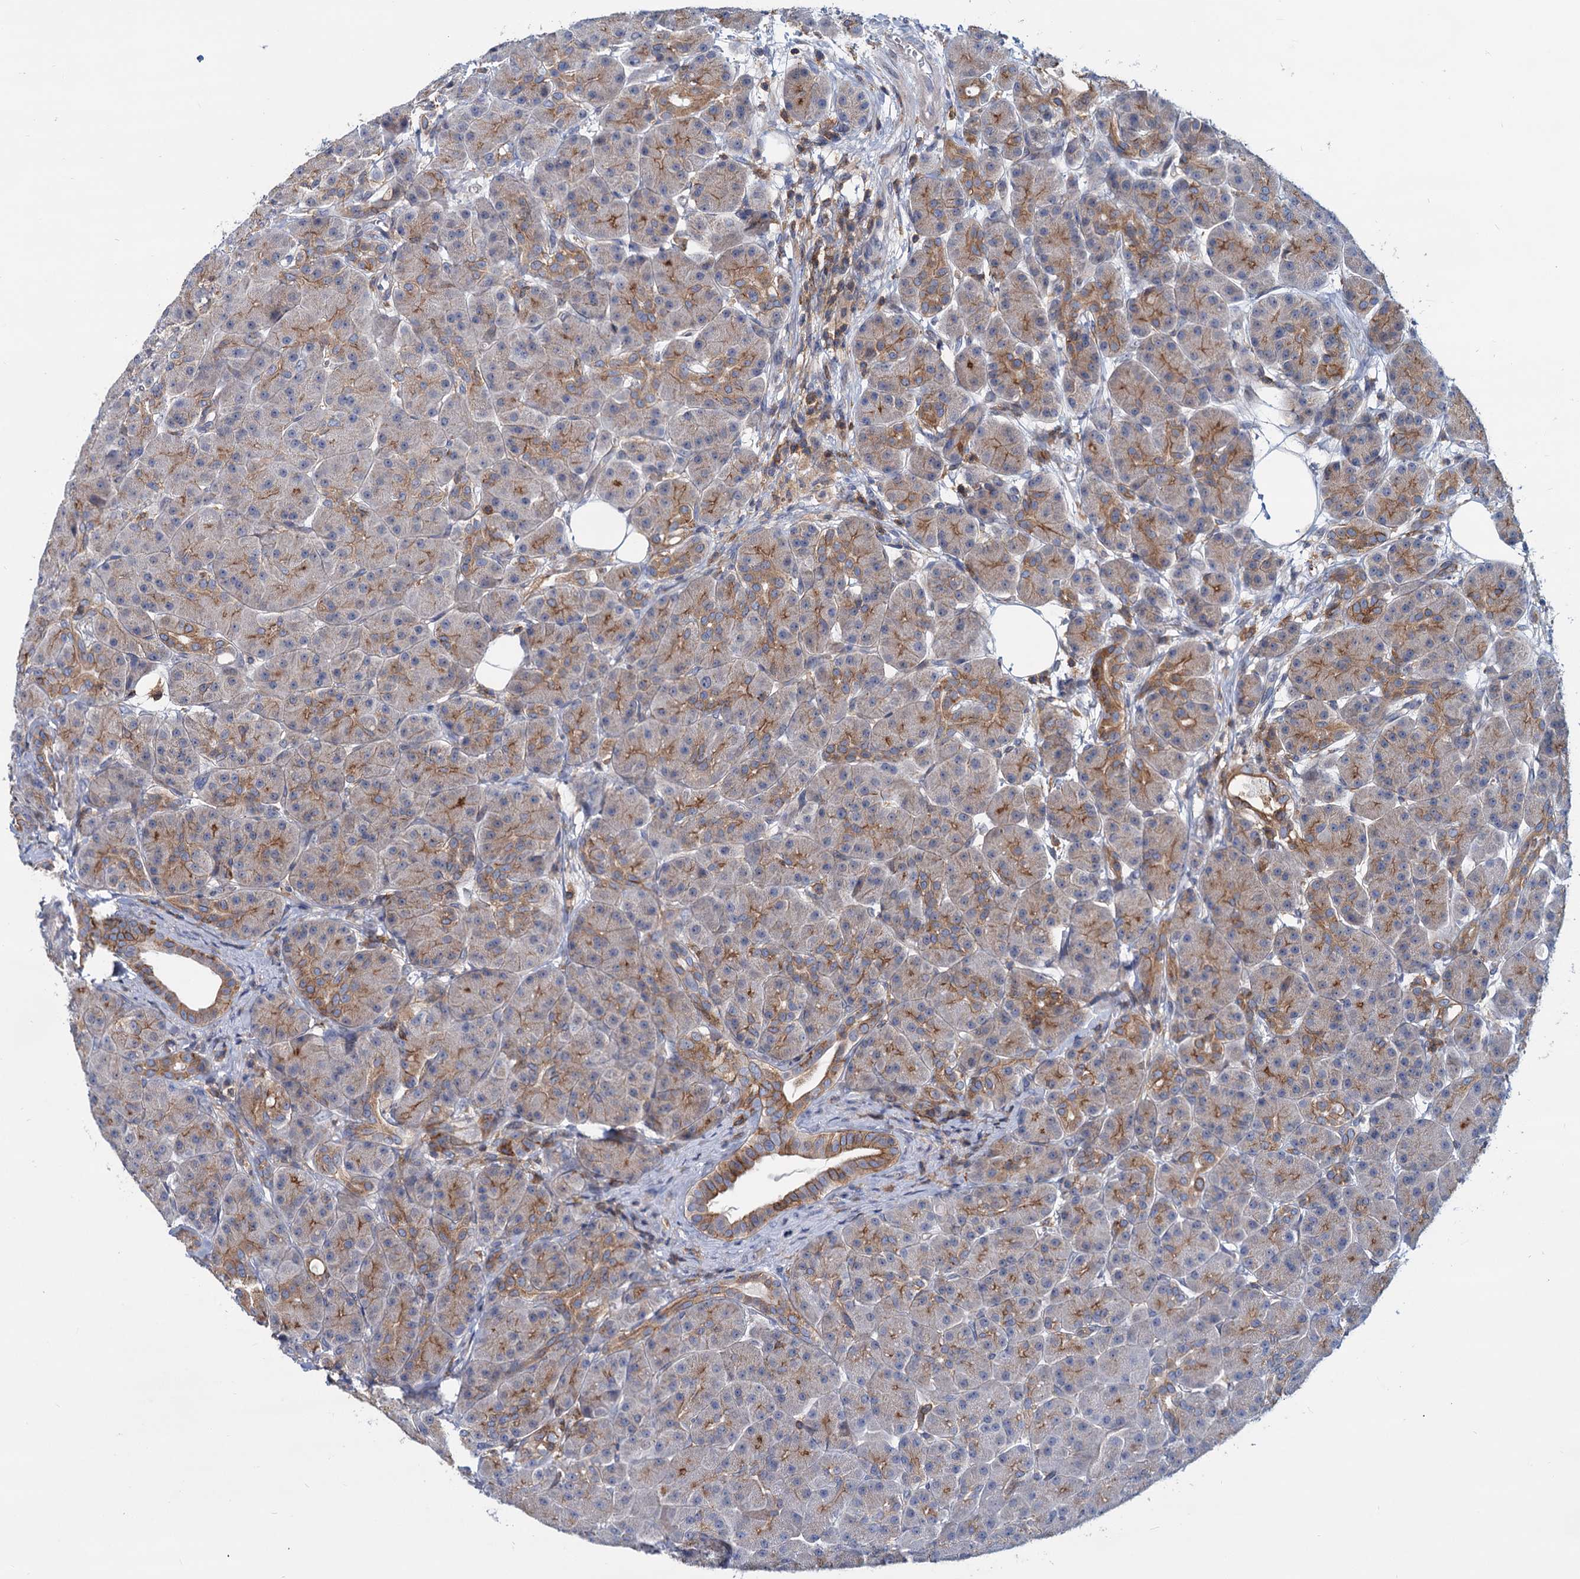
{"staining": {"intensity": "moderate", "quantity": "25%-75%", "location": "cytoplasmic/membranous"}, "tissue": "pancreas", "cell_type": "Exocrine glandular cells", "image_type": "normal", "snomed": [{"axis": "morphology", "description": "Normal tissue, NOS"}, {"axis": "topography", "description": "Pancreas"}], "caption": "Moderate cytoplasmic/membranous staining is identified in about 25%-75% of exocrine glandular cells in normal pancreas. The protein is shown in brown color, while the nuclei are stained blue.", "gene": "LRCH4", "patient": {"sex": "male", "age": 63}}